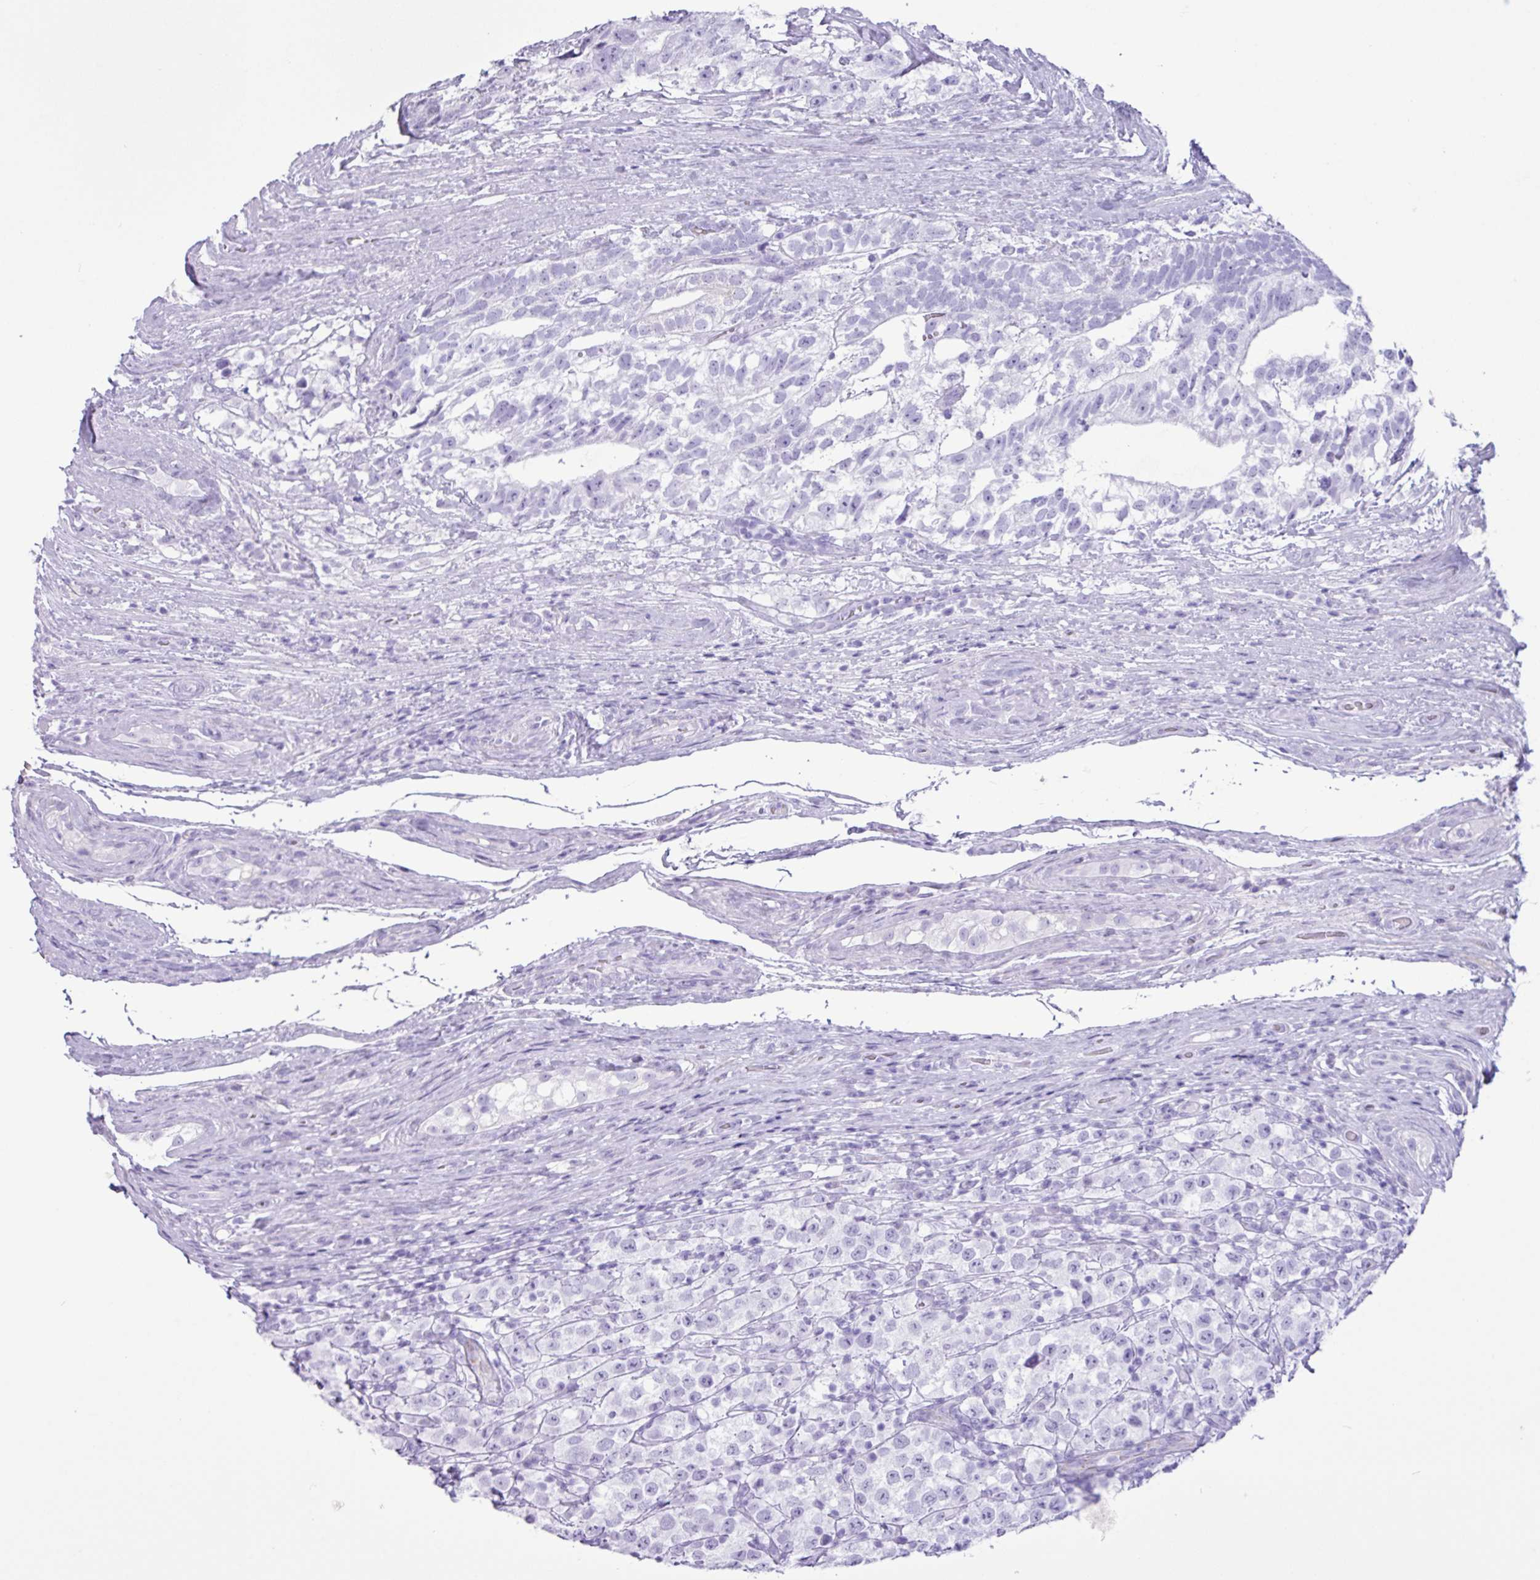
{"staining": {"intensity": "negative", "quantity": "none", "location": "none"}, "tissue": "testis cancer", "cell_type": "Tumor cells", "image_type": "cancer", "snomed": [{"axis": "morphology", "description": "Seminoma, NOS"}, {"axis": "morphology", "description": "Carcinoma, Embryonal, NOS"}, {"axis": "topography", "description": "Testis"}], "caption": "Image shows no protein positivity in tumor cells of testis cancer (seminoma) tissue.", "gene": "CKMT2", "patient": {"sex": "male", "age": 41}}